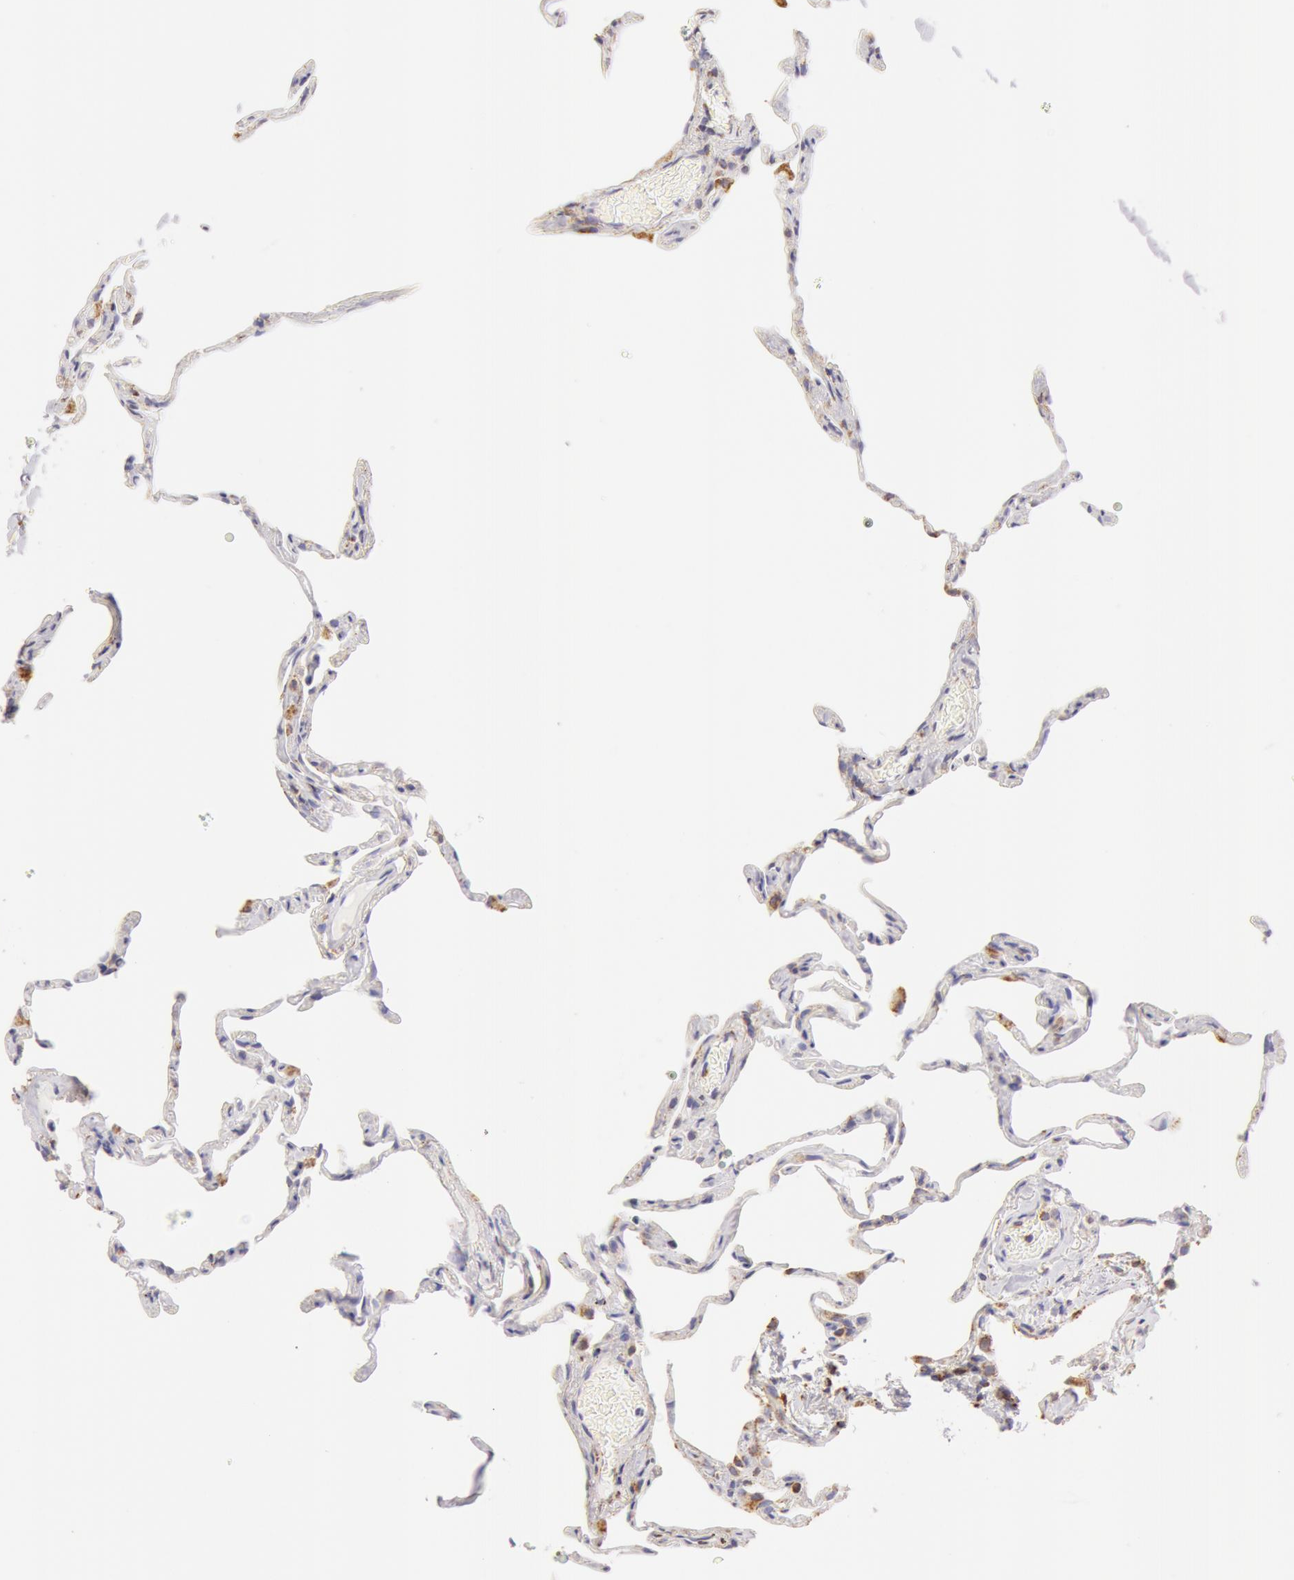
{"staining": {"intensity": "negative", "quantity": "none", "location": "none"}, "tissue": "lung", "cell_type": "Alveolar cells", "image_type": "normal", "snomed": [{"axis": "morphology", "description": "Normal tissue, NOS"}, {"axis": "topography", "description": "Lung"}], "caption": "Immunohistochemistry of benign lung demonstrates no staining in alveolar cells.", "gene": "ATP5F1B", "patient": {"sex": "female", "age": 75}}